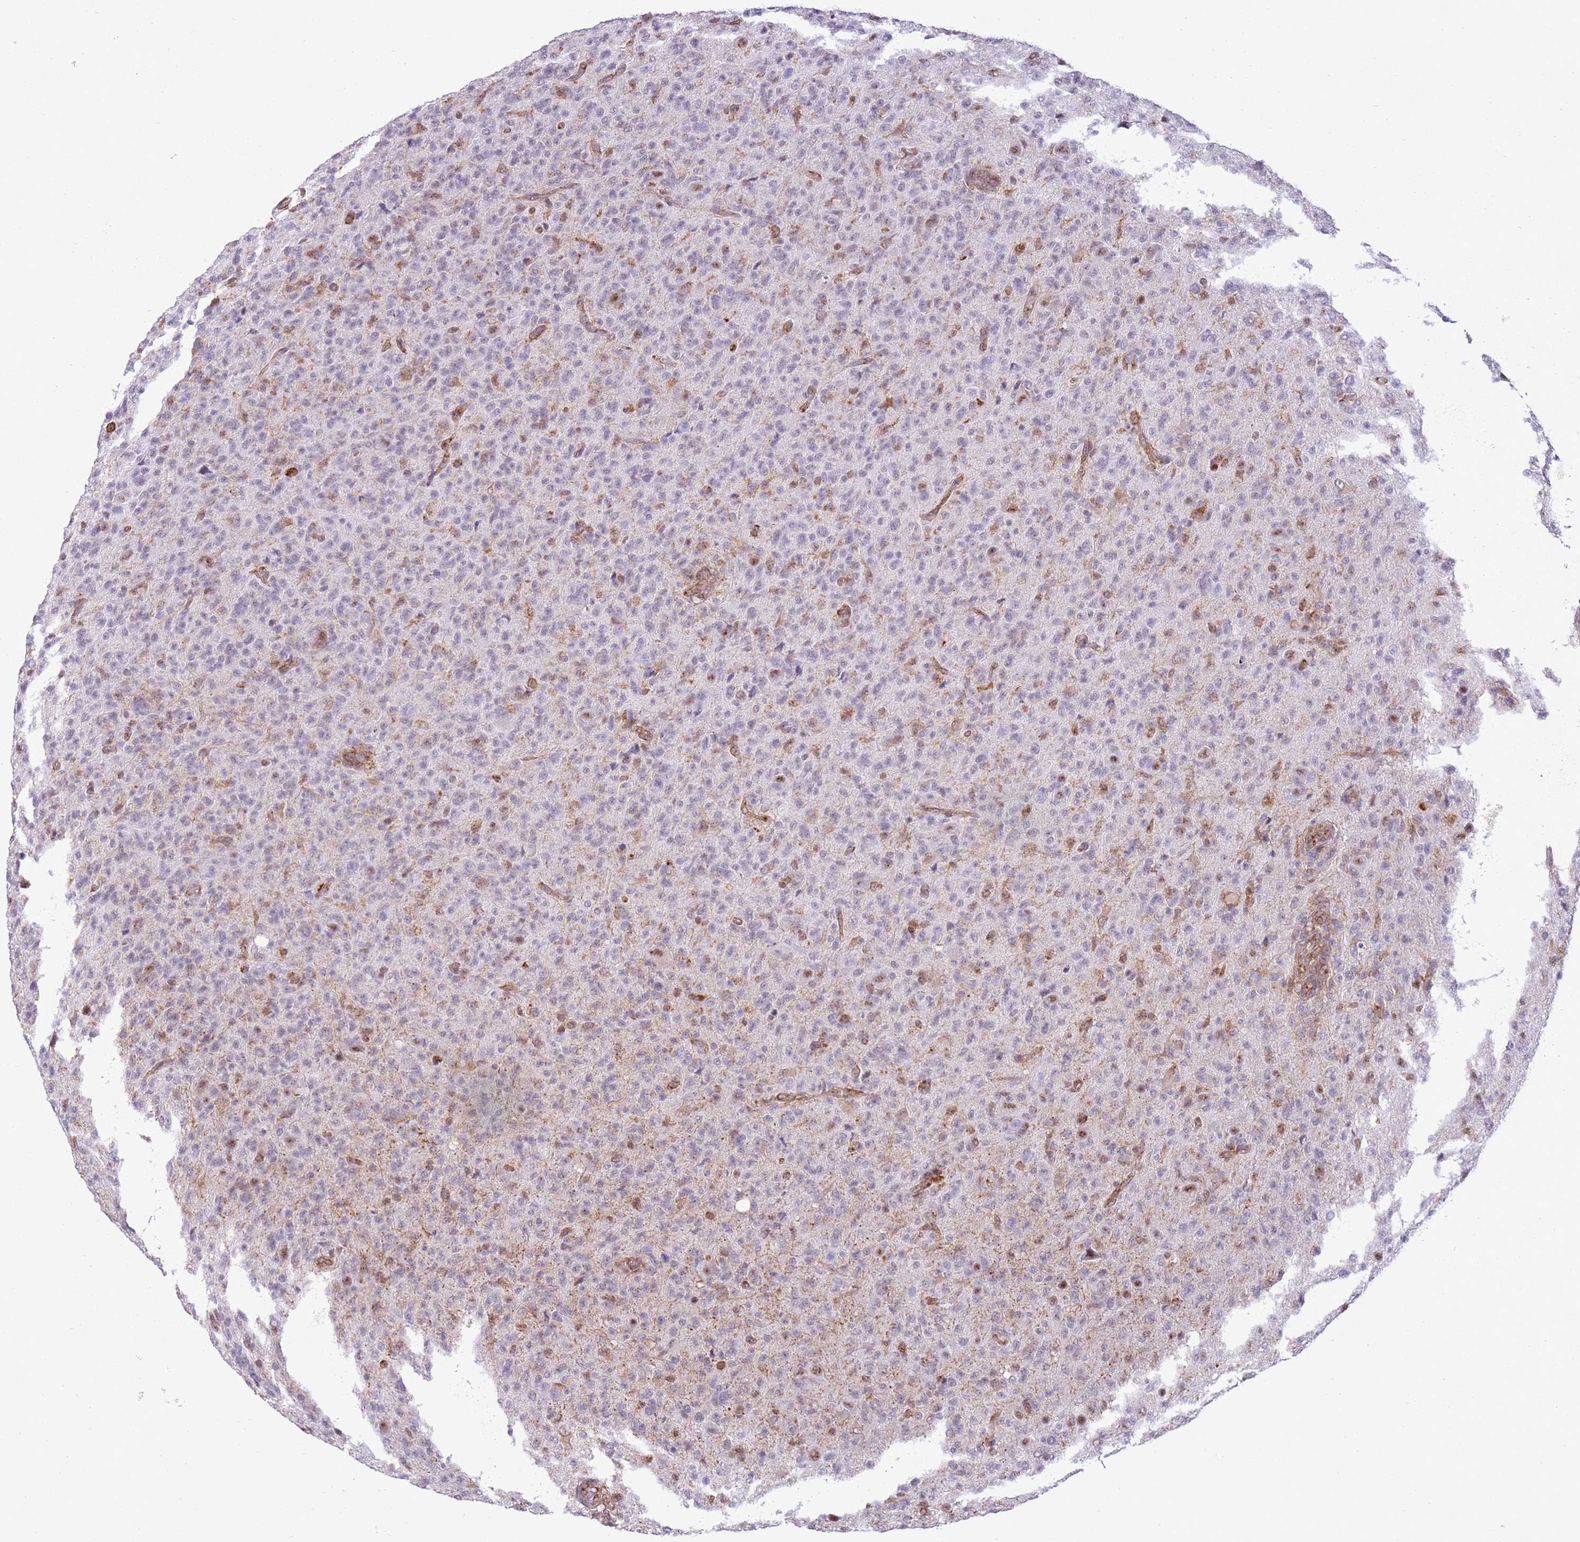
{"staining": {"intensity": "negative", "quantity": "none", "location": "none"}, "tissue": "glioma", "cell_type": "Tumor cells", "image_type": "cancer", "snomed": [{"axis": "morphology", "description": "Glioma, malignant, High grade"}, {"axis": "topography", "description": "Brain"}], "caption": "Tumor cells show no significant protein positivity in glioma.", "gene": "GABRE", "patient": {"sex": "female", "age": 57}}